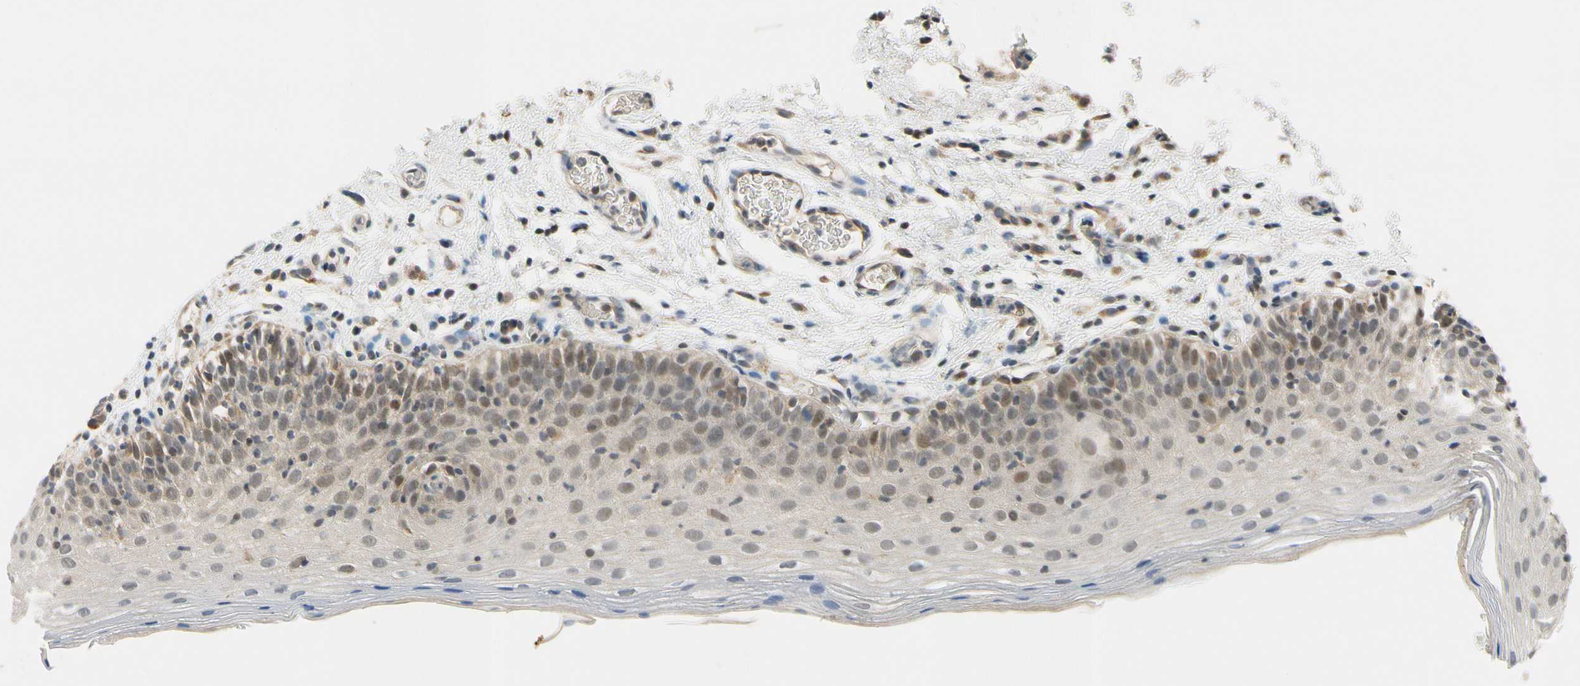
{"staining": {"intensity": "moderate", "quantity": "25%-75%", "location": "cytoplasmic/membranous,nuclear"}, "tissue": "oral mucosa", "cell_type": "Squamous epithelial cells", "image_type": "normal", "snomed": [{"axis": "morphology", "description": "Normal tissue, NOS"}, {"axis": "morphology", "description": "Squamous cell carcinoma, NOS"}, {"axis": "topography", "description": "Skeletal muscle"}, {"axis": "topography", "description": "Oral tissue"}], "caption": "Oral mucosa stained with a brown dye shows moderate cytoplasmic/membranous,nuclear positive staining in about 25%-75% of squamous epithelial cells.", "gene": "TAF12", "patient": {"sex": "male", "age": 71}}